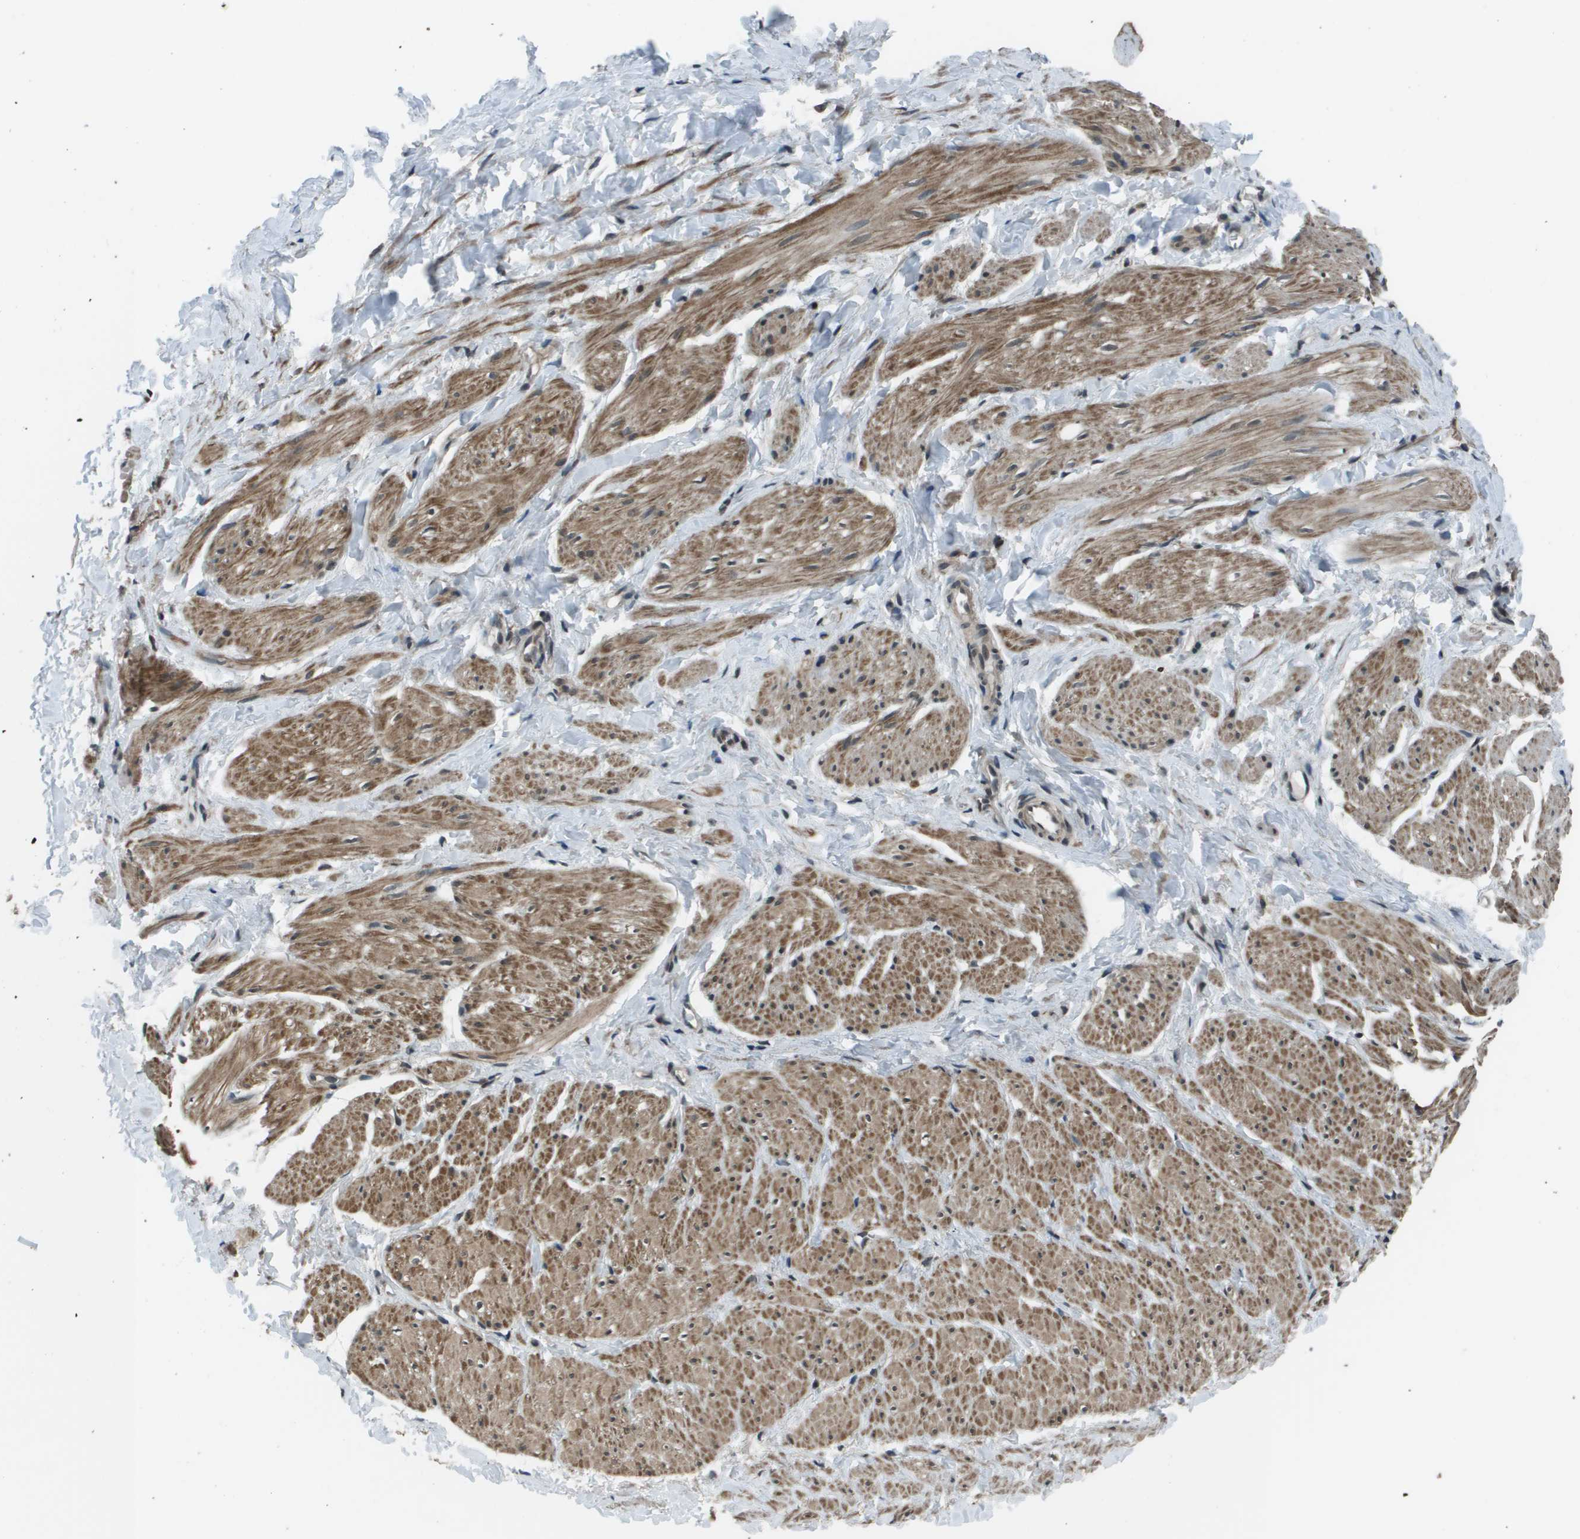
{"staining": {"intensity": "moderate", "quantity": ">75%", "location": "cytoplasmic/membranous"}, "tissue": "smooth muscle", "cell_type": "Smooth muscle cells", "image_type": "normal", "snomed": [{"axis": "morphology", "description": "Normal tissue, NOS"}, {"axis": "topography", "description": "Smooth muscle"}], "caption": "Moderate cytoplasmic/membranous protein staining is appreciated in about >75% of smooth muscle cells in smooth muscle. (Stains: DAB in brown, nuclei in blue, Microscopy: brightfield microscopy at high magnification).", "gene": "PPFIA1", "patient": {"sex": "male", "age": 16}}